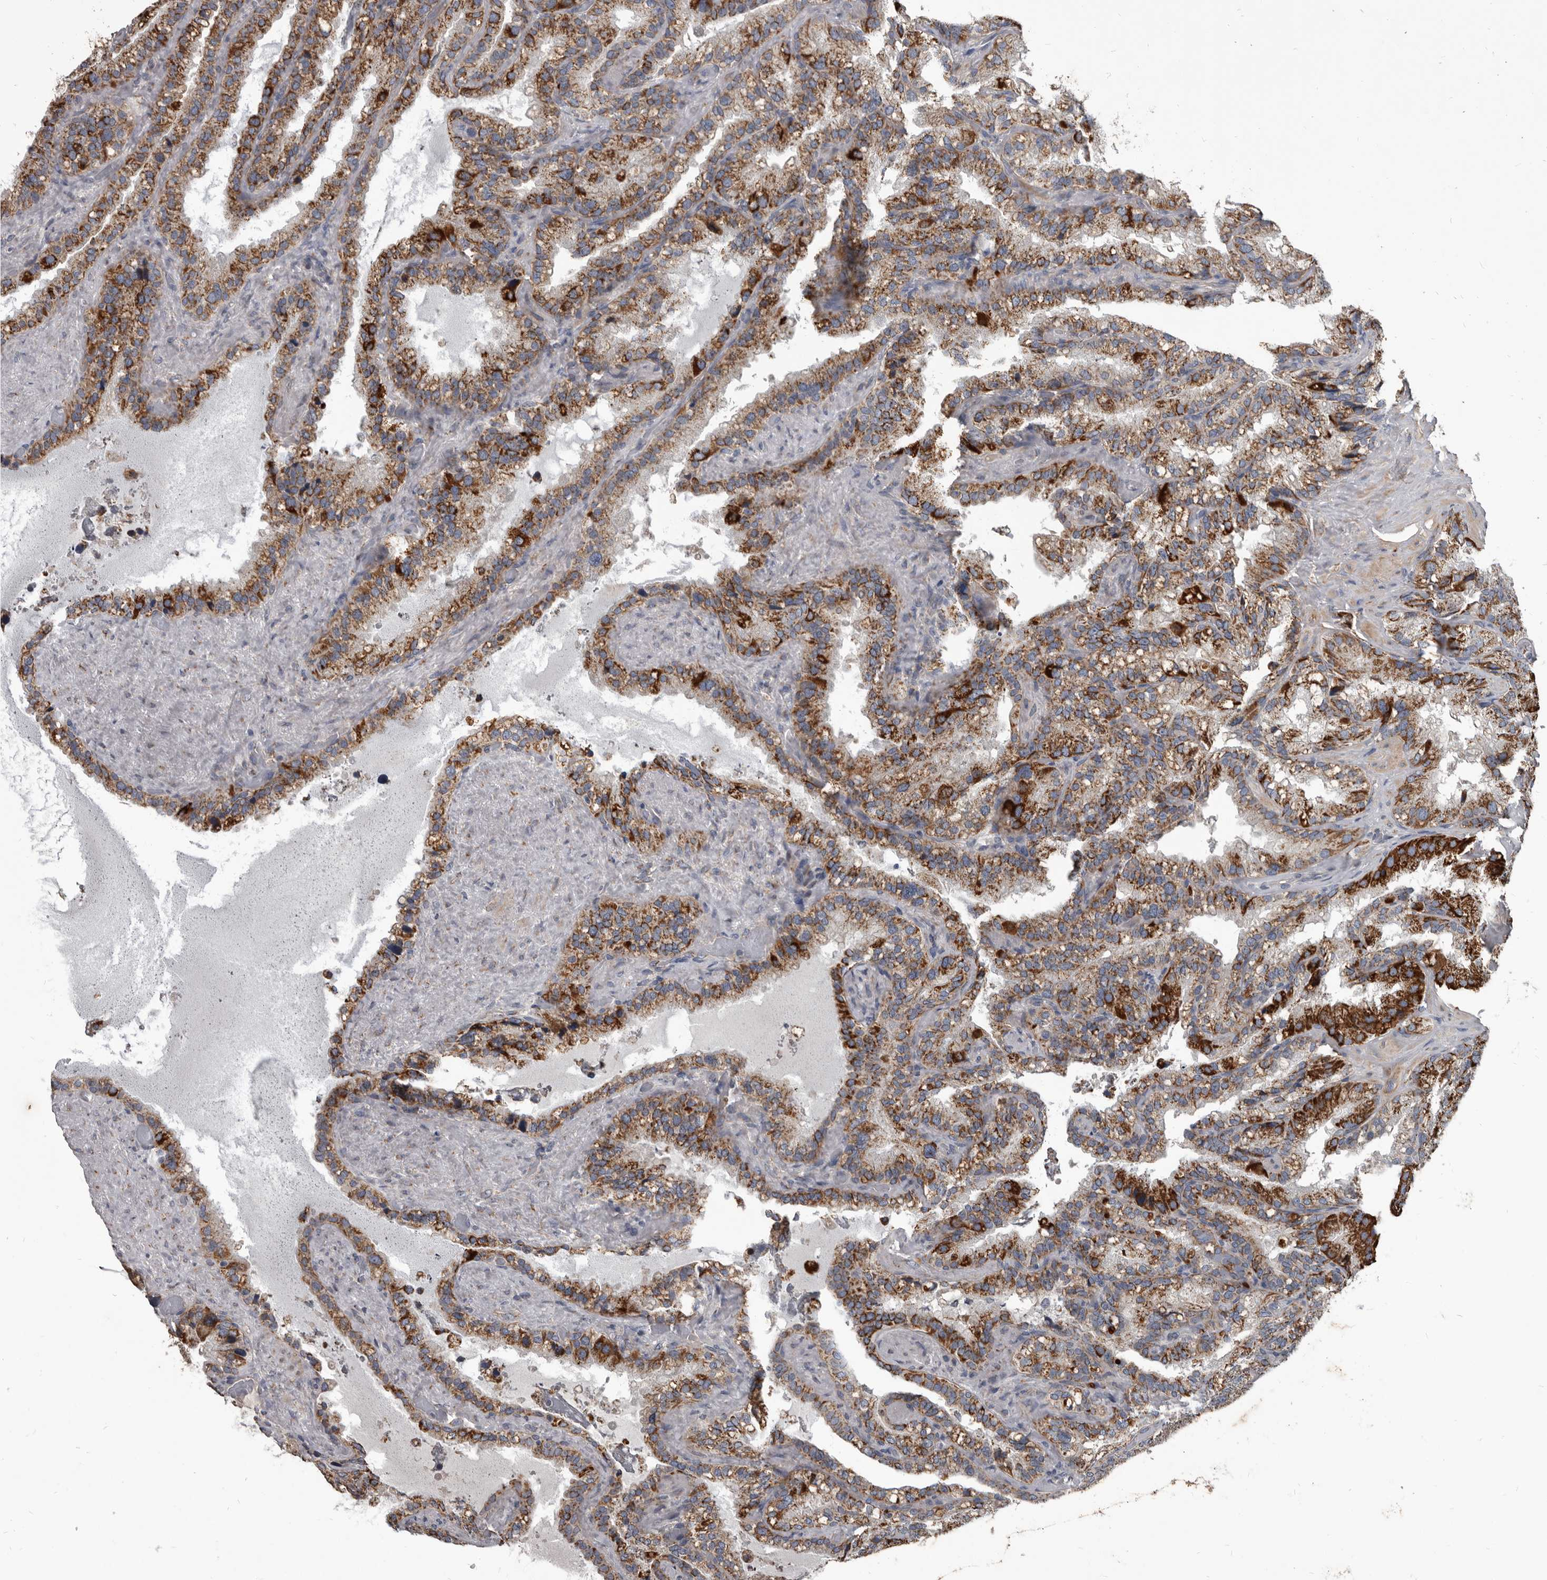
{"staining": {"intensity": "moderate", "quantity": ">75%", "location": "cytoplasmic/membranous"}, "tissue": "seminal vesicle", "cell_type": "Glandular cells", "image_type": "normal", "snomed": [{"axis": "morphology", "description": "Normal tissue, NOS"}, {"axis": "topography", "description": "Prostate"}, {"axis": "topography", "description": "Seminal veicle"}], "caption": "A high-resolution micrograph shows IHC staining of unremarkable seminal vesicle, which displays moderate cytoplasmic/membranous staining in about >75% of glandular cells. (Brightfield microscopy of DAB IHC at high magnification).", "gene": "ALDH5A1", "patient": {"sex": "male", "age": 68}}